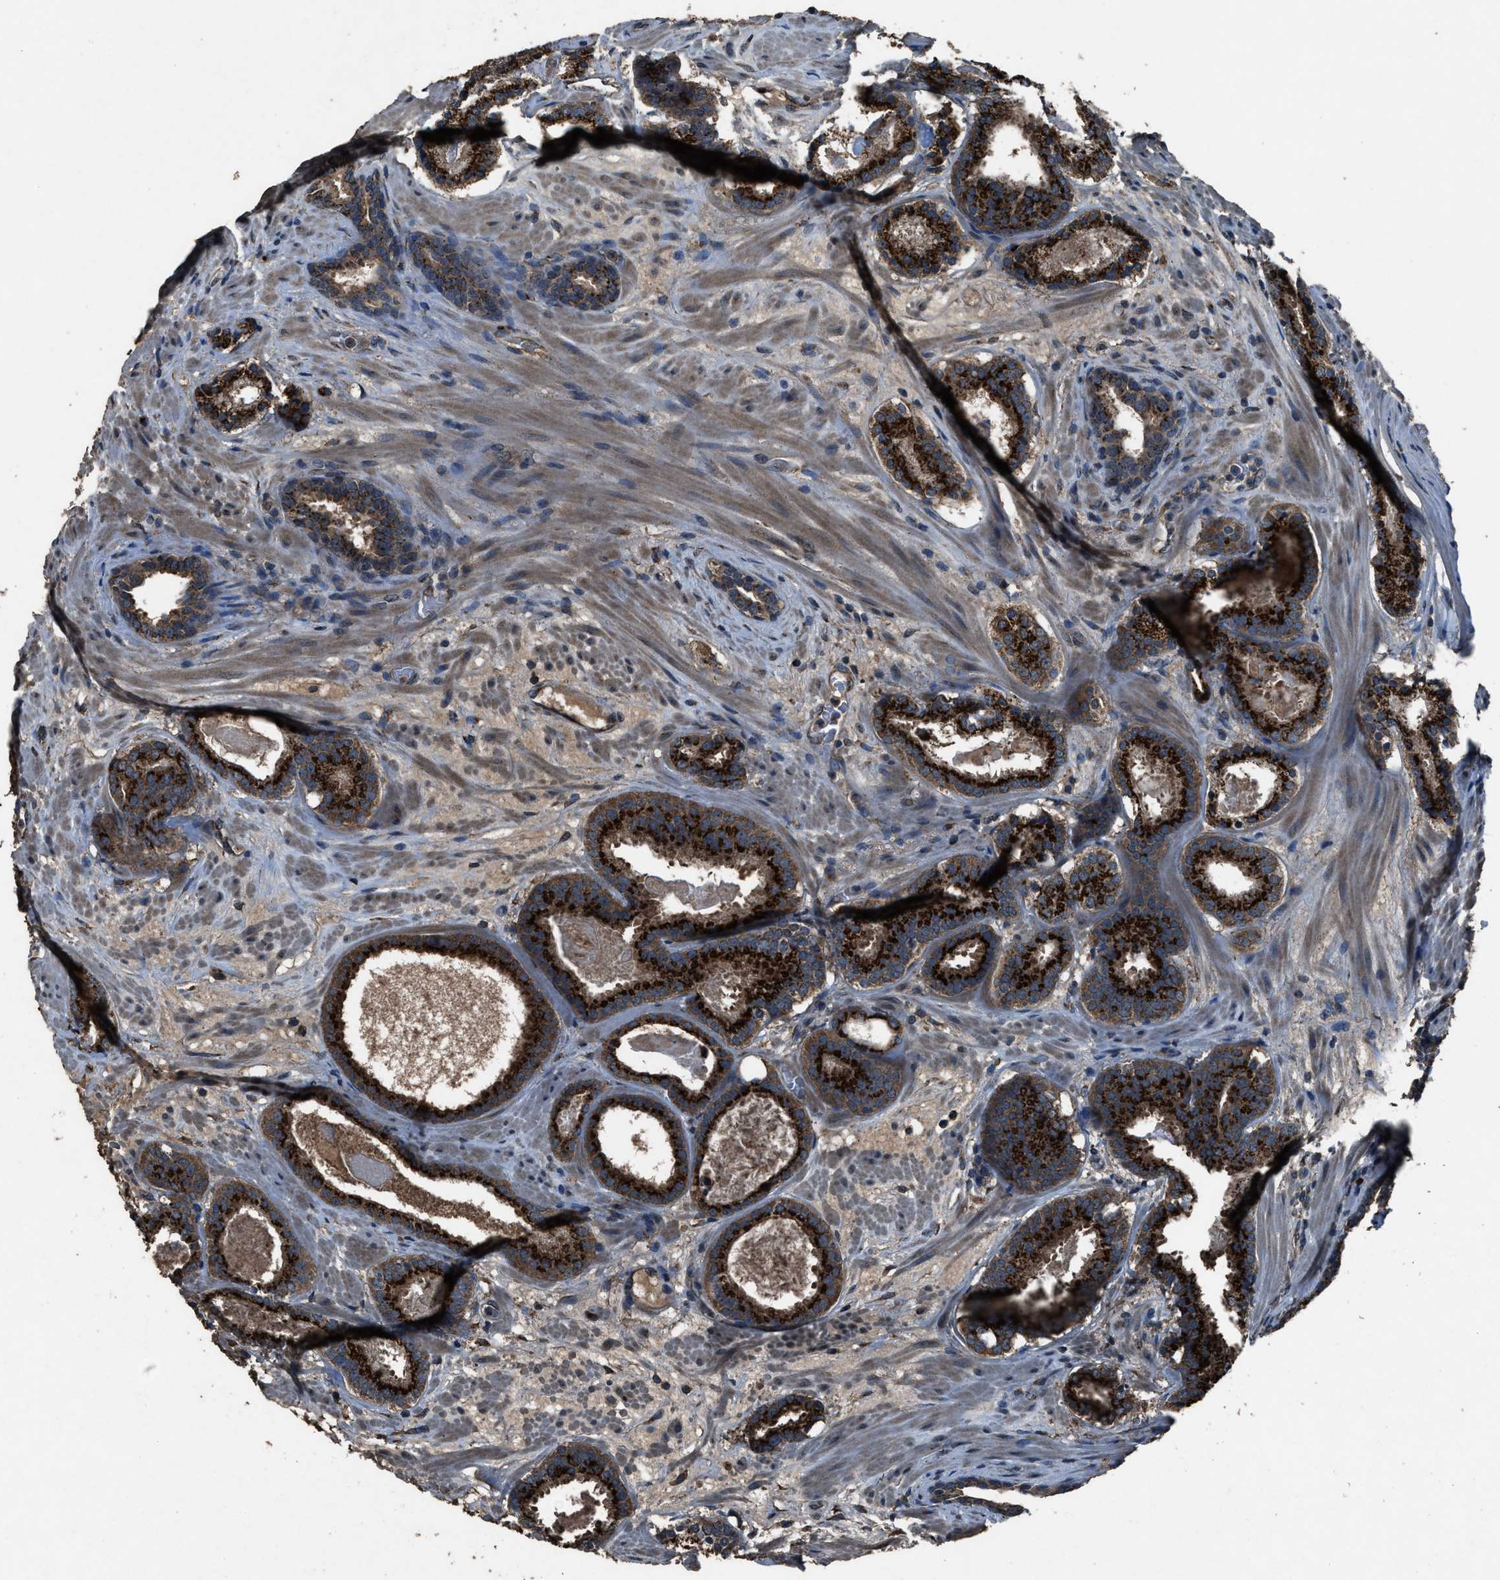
{"staining": {"intensity": "strong", "quantity": ">75%", "location": "cytoplasmic/membranous"}, "tissue": "prostate cancer", "cell_type": "Tumor cells", "image_type": "cancer", "snomed": [{"axis": "morphology", "description": "Adenocarcinoma, Low grade"}, {"axis": "topography", "description": "Prostate"}], "caption": "Strong cytoplasmic/membranous protein expression is appreciated in approximately >75% of tumor cells in prostate low-grade adenocarcinoma. (DAB IHC with brightfield microscopy, high magnification).", "gene": "SLC38A10", "patient": {"sex": "male", "age": 69}}